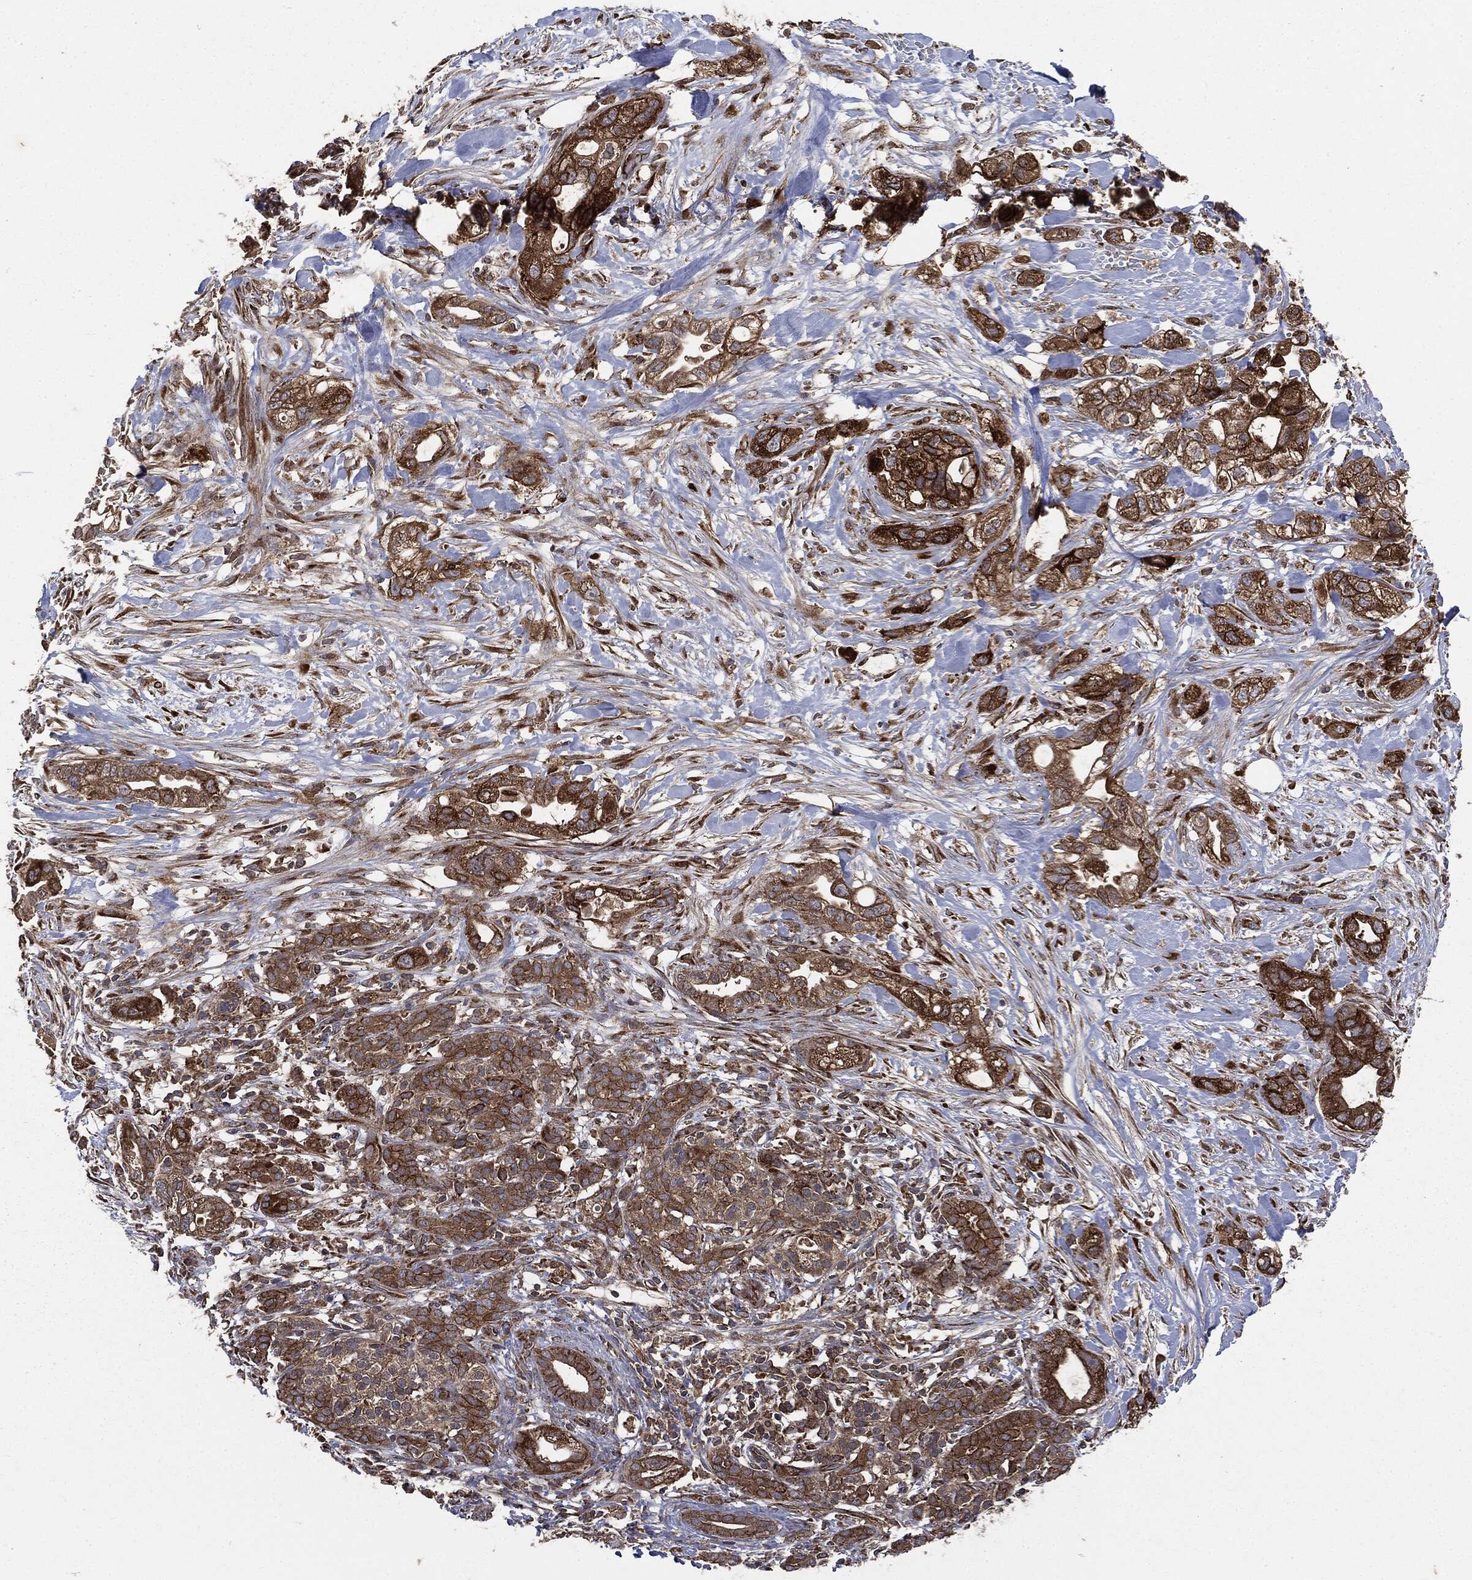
{"staining": {"intensity": "strong", "quantity": ">75%", "location": "cytoplasmic/membranous"}, "tissue": "pancreatic cancer", "cell_type": "Tumor cells", "image_type": "cancer", "snomed": [{"axis": "morphology", "description": "Adenocarcinoma, NOS"}, {"axis": "topography", "description": "Pancreas"}], "caption": "Immunohistochemistry (IHC) photomicrograph of adenocarcinoma (pancreatic) stained for a protein (brown), which reveals high levels of strong cytoplasmic/membranous staining in about >75% of tumor cells.", "gene": "PLOD3", "patient": {"sex": "male", "age": 44}}